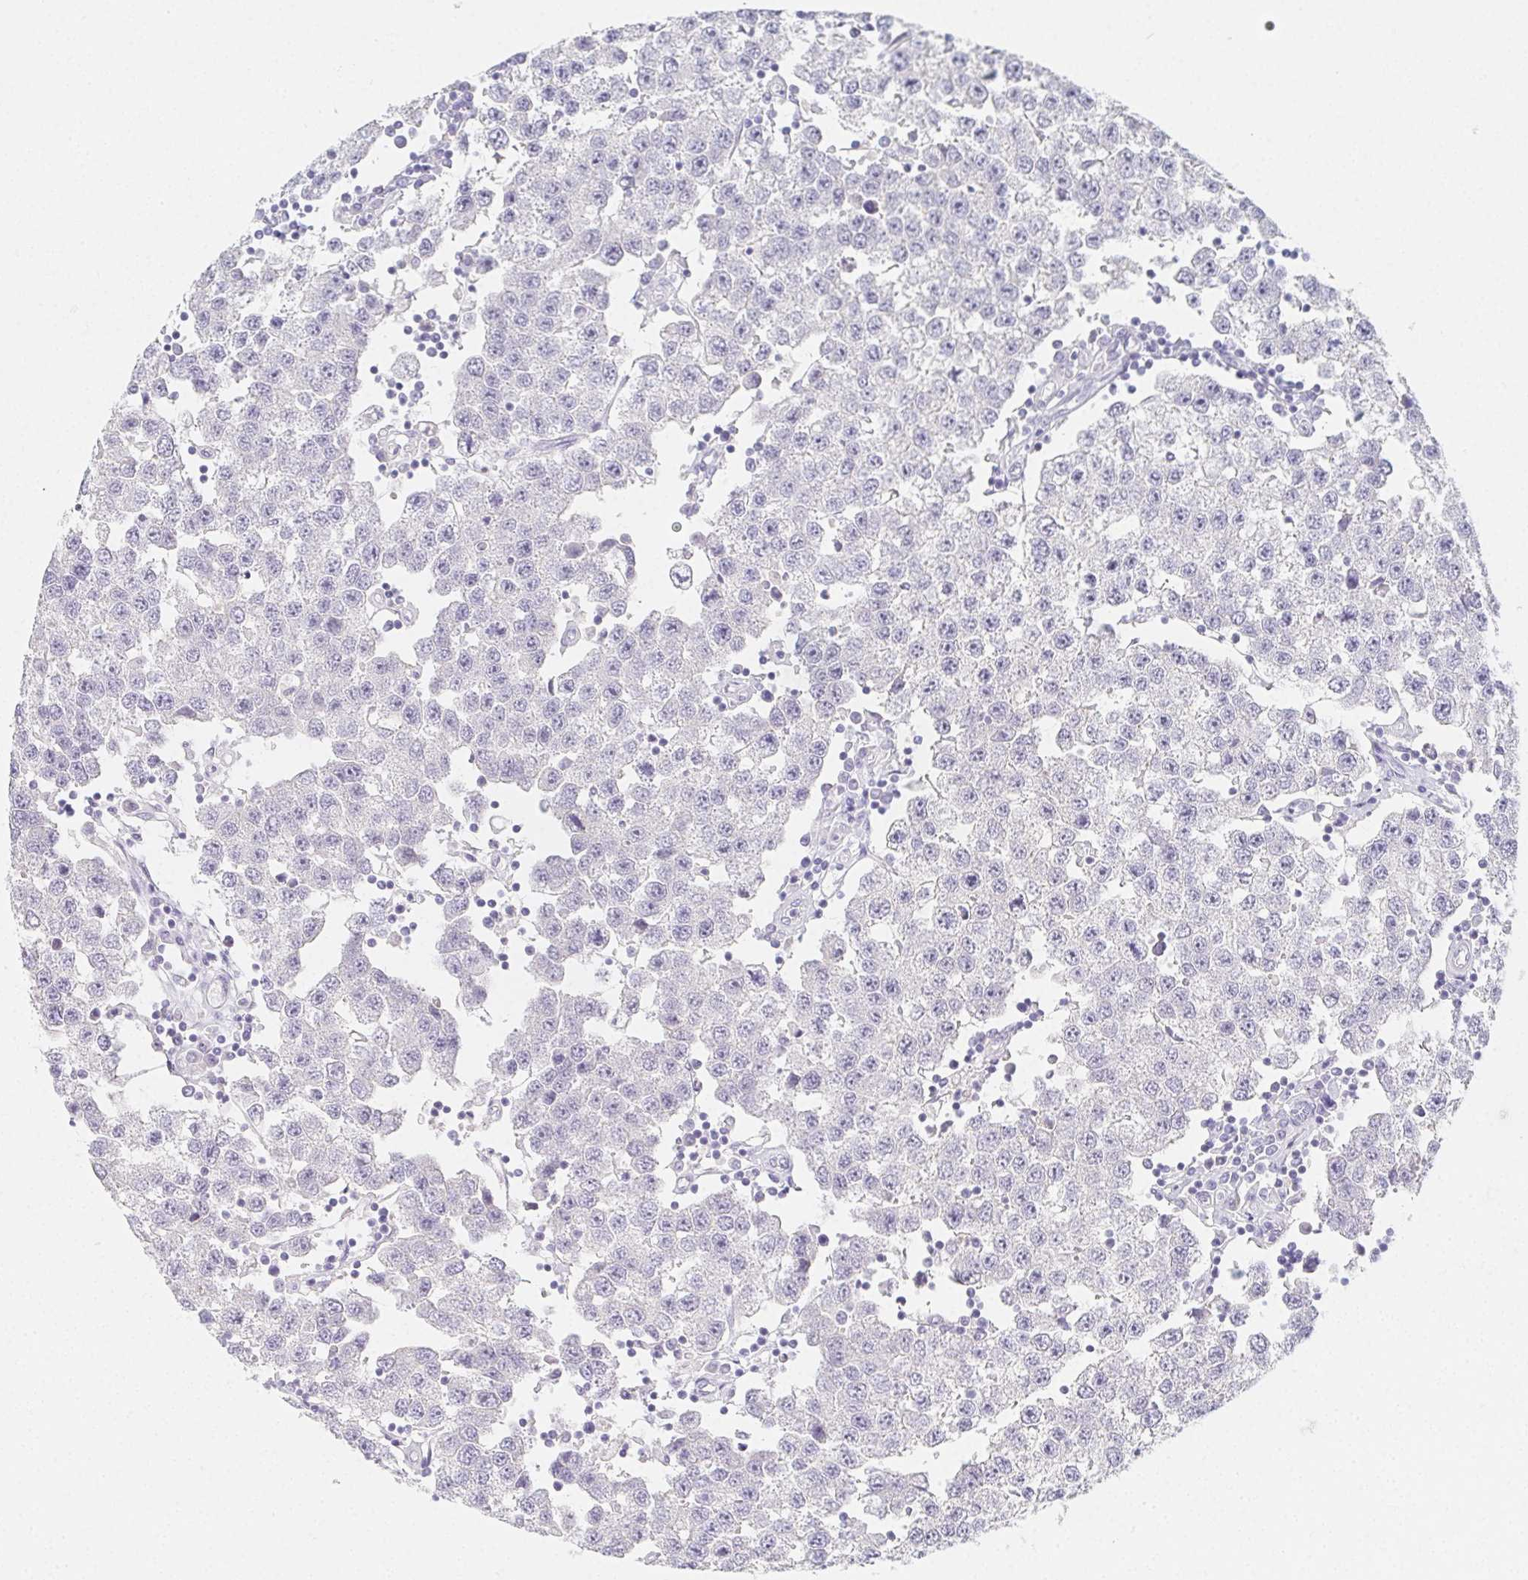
{"staining": {"intensity": "negative", "quantity": "none", "location": "none"}, "tissue": "testis cancer", "cell_type": "Tumor cells", "image_type": "cancer", "snomed": [{"axis": "morphology", "description": "Seminoma, NOS"}, {"axis": "topography", "description": "Testis"}], "caption": "High magnification brightfield microscopy of seminoma (testis) stained with DAB (brown) and counterstained with hematoxylin (blue): tumor cells show no significant staining.", "gene": "GLIPR1L1", "patient": {"sex": "male", "age": 34}}